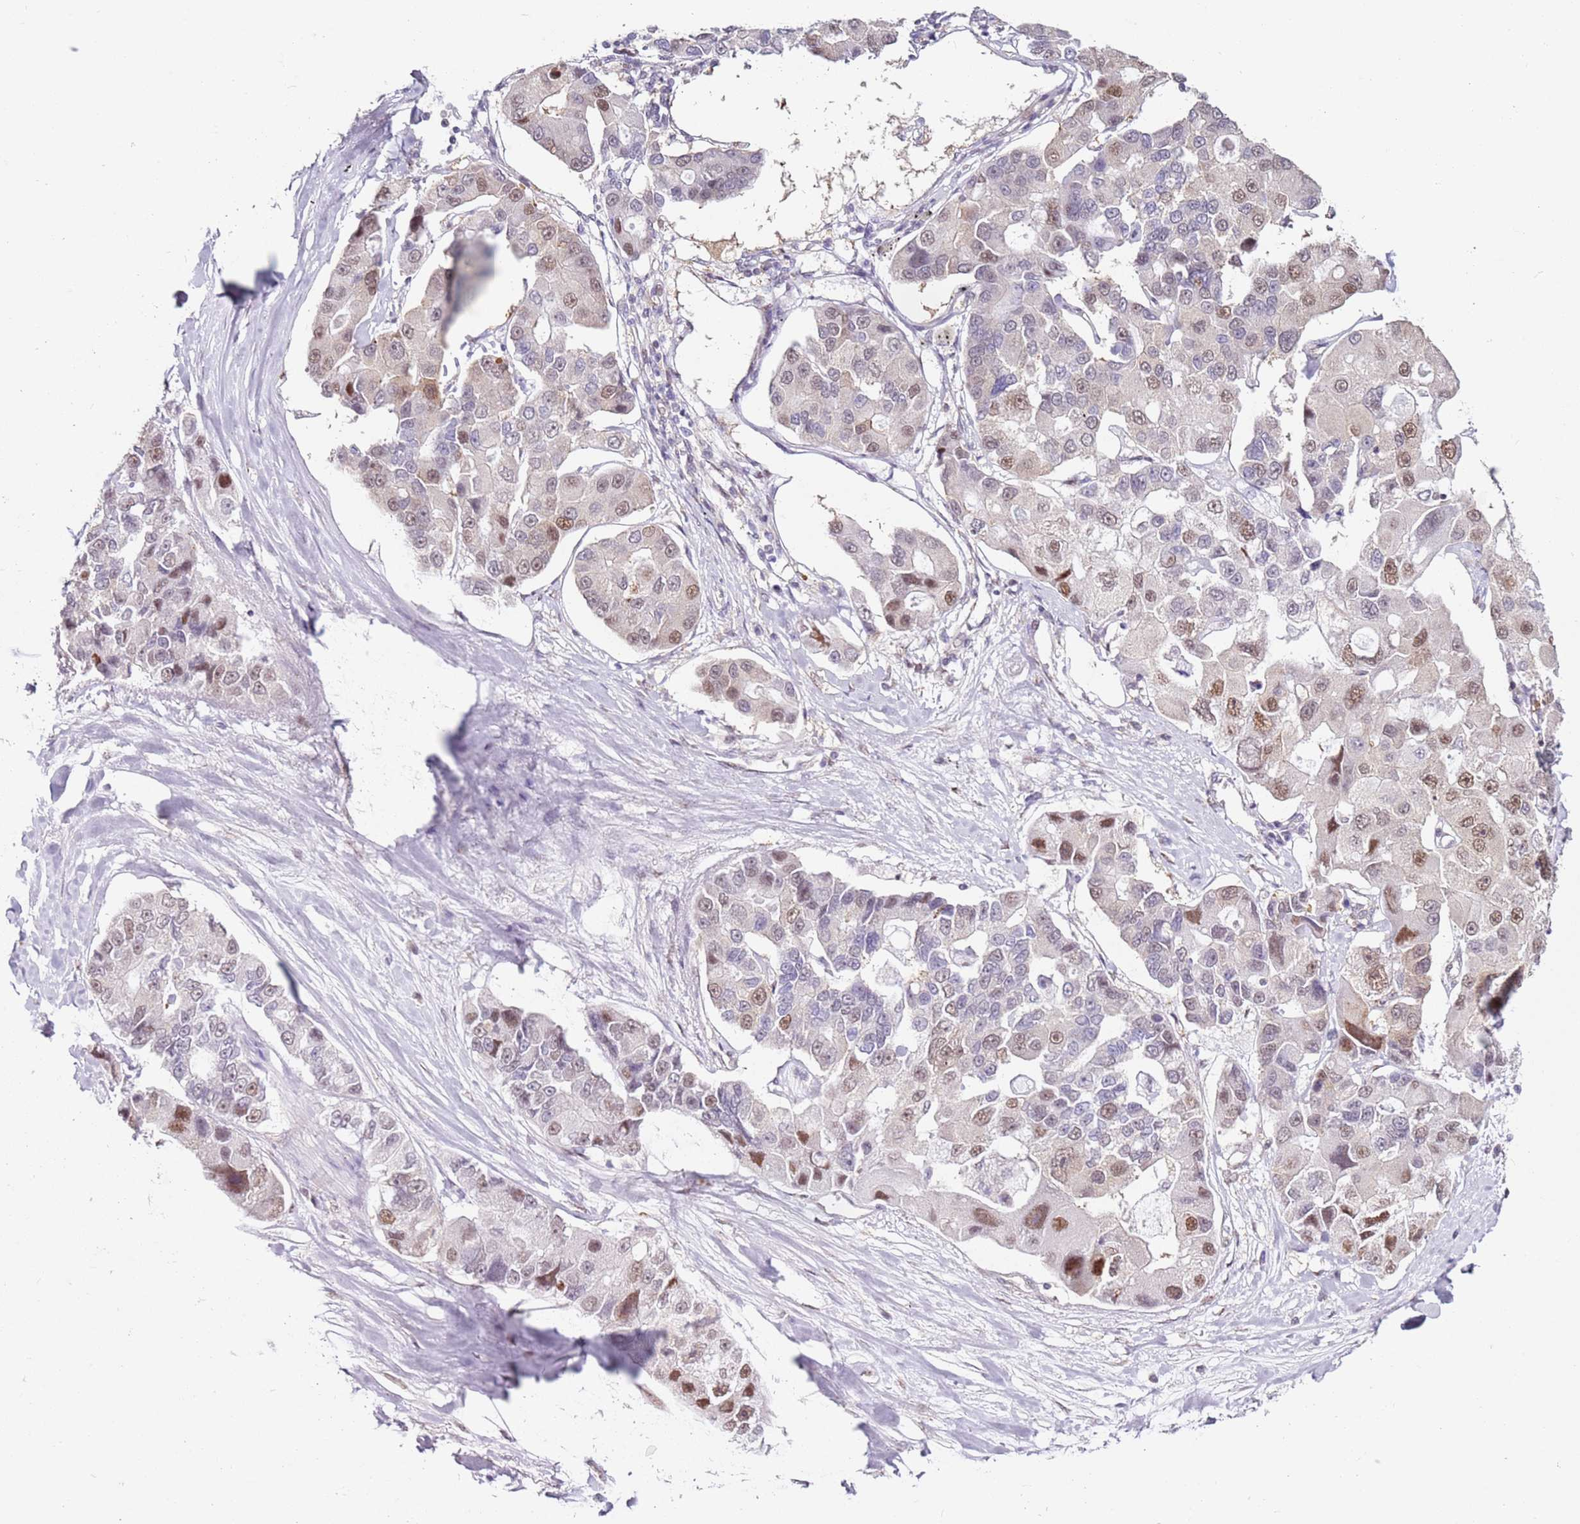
{"staining": {"intensity": "moderate", "quantity": "25%-75%", "location": "nuclear"}, "tissue": "lung cancer", "cell_type": "Tumor cells", "image_type": "cancer", "snomed": [{"axis": "morphology", "description": "Adenocarcinoma, NOS"}, {"axis": "topography", "description": "Lung"}], "caption": "Immunohistochemistry (IHC) staining of lung cancer, which exhibits medium levels of moderate nuclear expression in about 25%-75% of tumor cells indicating moderate nuclear protein staining. The staining was performed using DAB (3,3'-diaminobenzidine) (brown) for protein detection and nuclei were counterstained in hematoxylin (blue).", "gene": "PSMD4", "patient": {"sex": "female", "age": 54}}